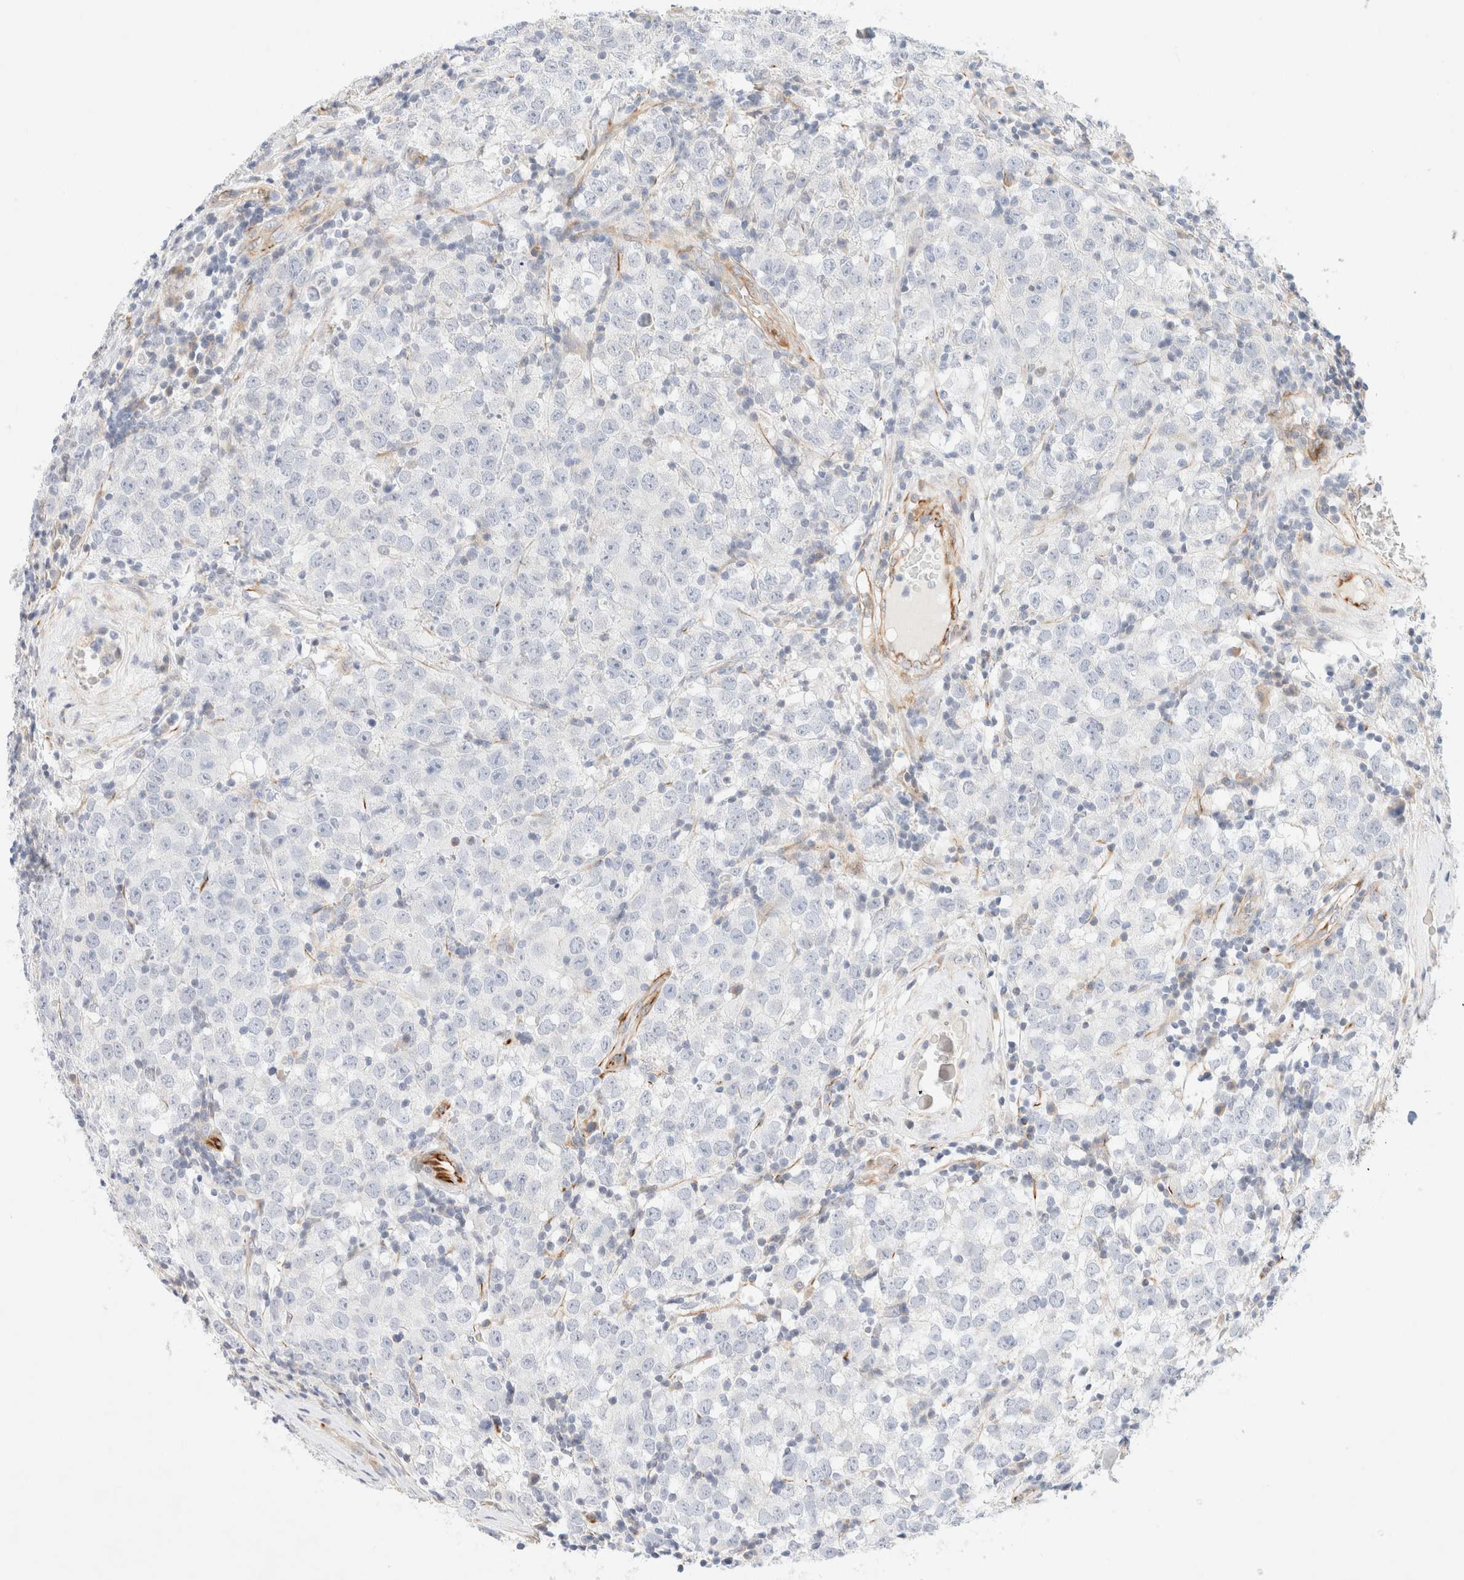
{"staining": {"intensity": "negative", "quantity": "none", "location": "none"}, "tissue": "testis cancer", "cell_type": "Tumor cells", "image_type": "cancer", "snomed": [{"axis": "morphology", "description": "Seminoma, NOS"}, {"axis": "morphology", "description": "Carcinoma, Embryonal, NOS"}, {"axis": "topography", "description": "Testis"}], "caption": "This is a image of IHC staining of embryonal carcinoma (testis), which shows no staining in tumor cells. (Stains: DAB (3,3'-diaminobenzidine) IHC with hematoxylin counter stain, Microscopy: brightfield microscopy at high magnification).", "gene": "SLC25A48", "patient": {"sex": "male", "age": 28}}